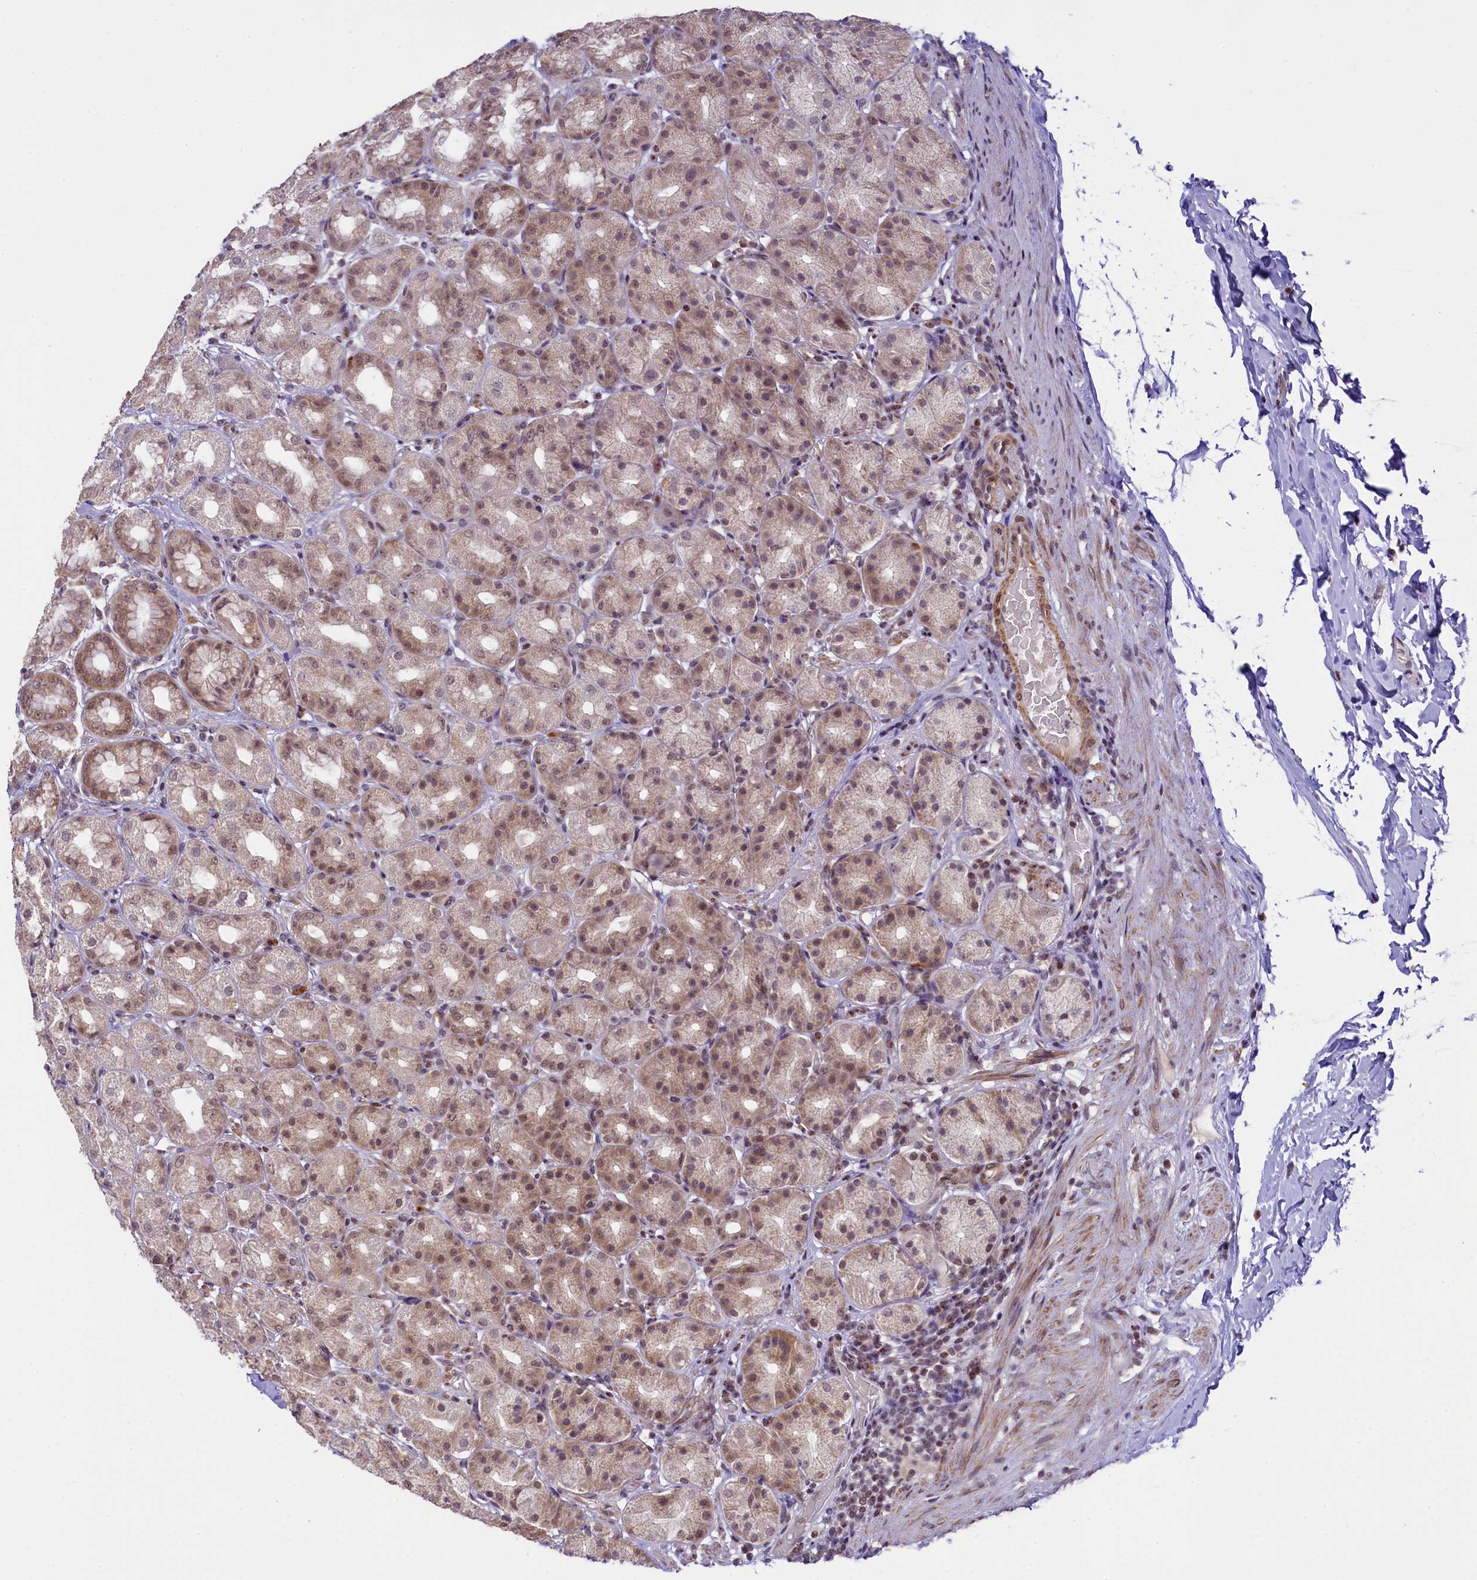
{"staining": {"intensity": "moderate", "quantity": ">75%", "location": "cytoplasmic/membranous,nuclear"}, "tissue": "stomach", "cell_type": "Glandular cells", "image_type": "normal", "snomed": [{"axis": "morphology", "description": "Normal tissue, NOS"}, {"axis": "topography", "description": "Stomach, upper"}], "caption": "Benign stomach exhibits moderate cytoplasmic/membranous,nuclear staining in about >75% of glandular cells.", "gene": "RBBP8", "patient": {"sex": "male", "age": 68}}